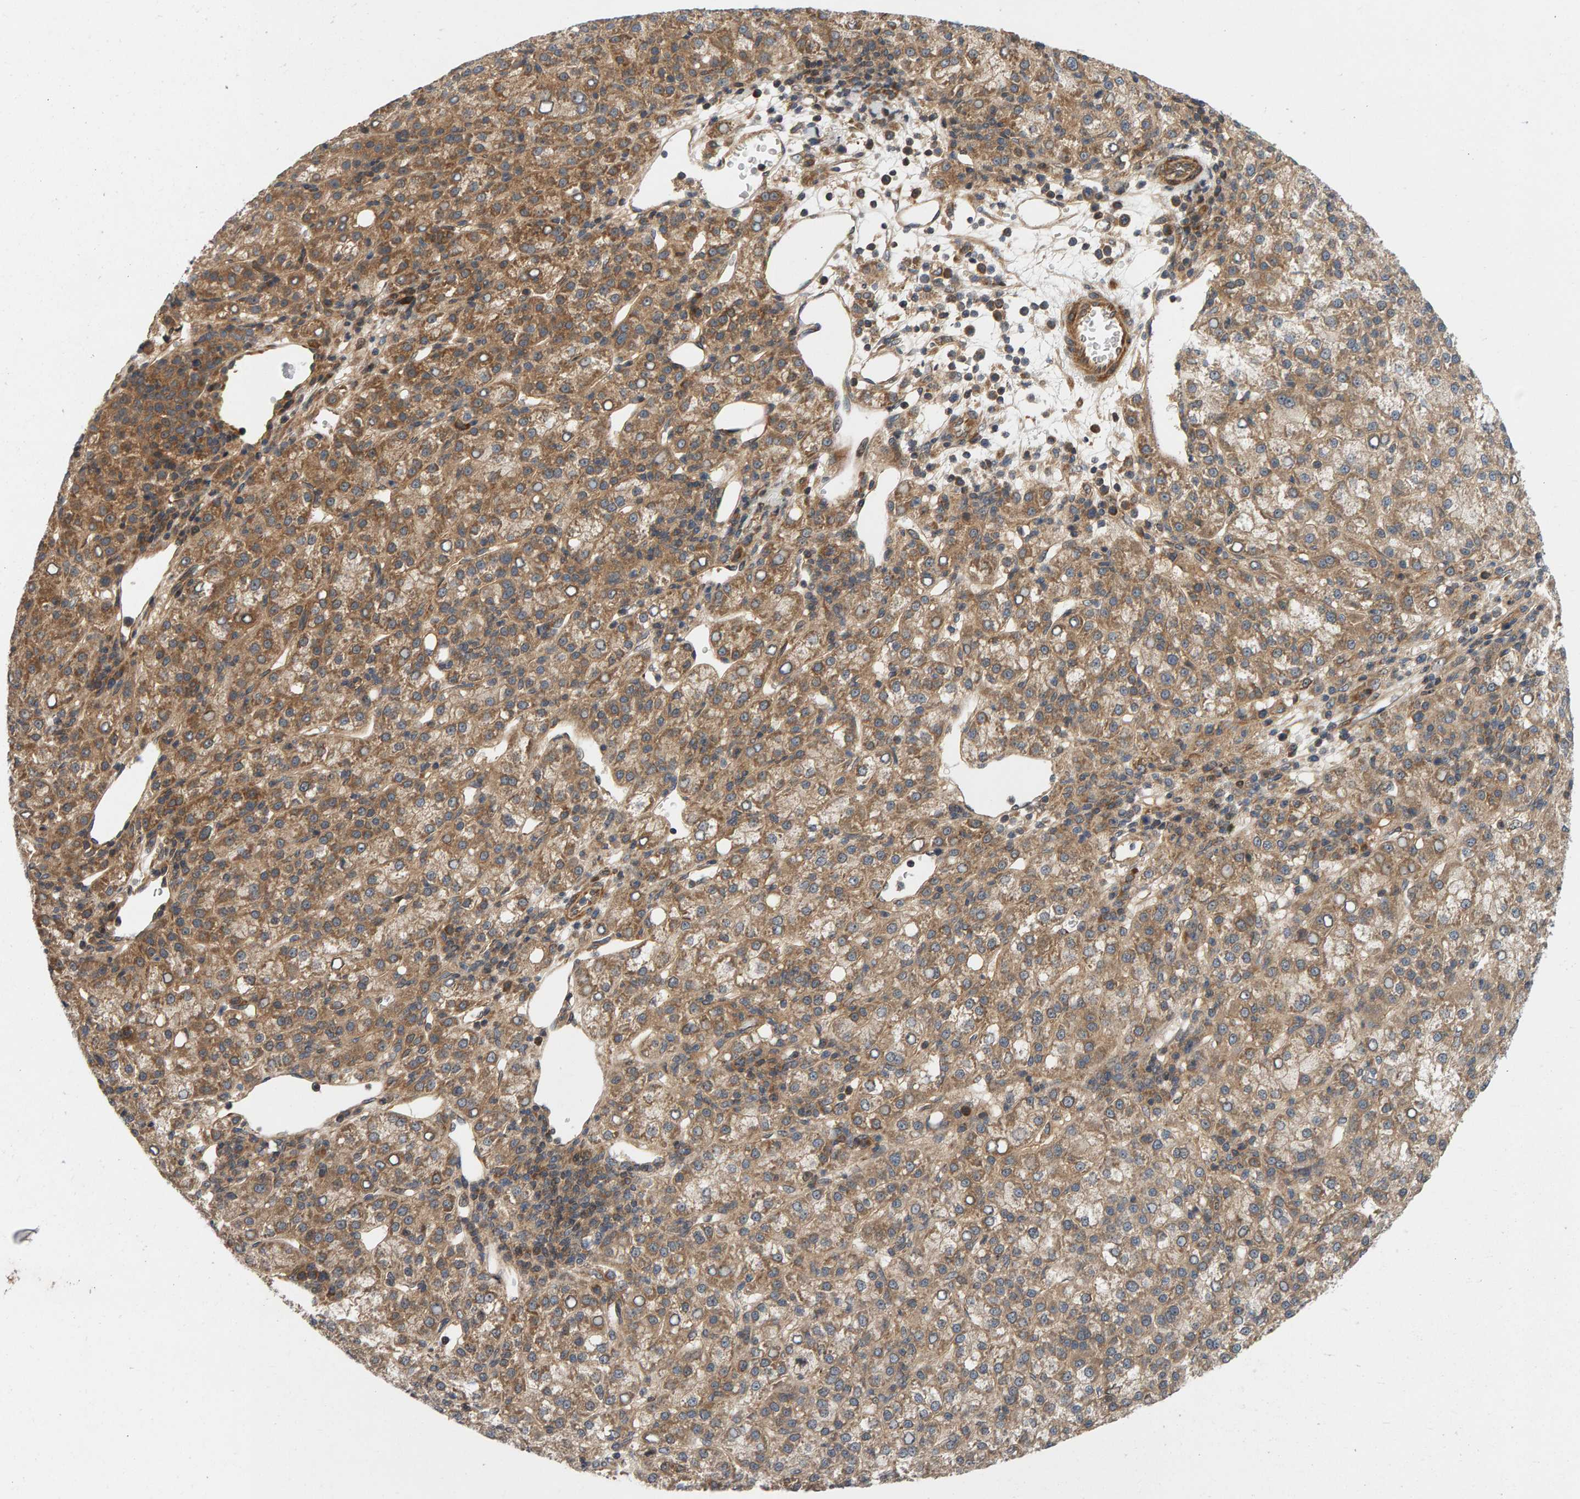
{"staining": {"intensity": "moderate", "quantity": ">75%", "location": "cytoplasmic/membranous"}, "tissue": "liver cancer", "cell_type": "Tumor cells", "image_type": "cancer", "snomed": [{"axis": "morphology", "description": "Carcinoma, Hepatocellular, NOS"}, {"axis": "topography", "description": "Liver"}], "caption": "This photomicrograph demonstrates IHC staining of human liver hepatocellular carcinoma, with medium moderate cytoplasmic/membranous staining in approximately >75% of tumor cells.", "gene": "BAHCC1", "patient": {"sex": "female", "age": 58}}